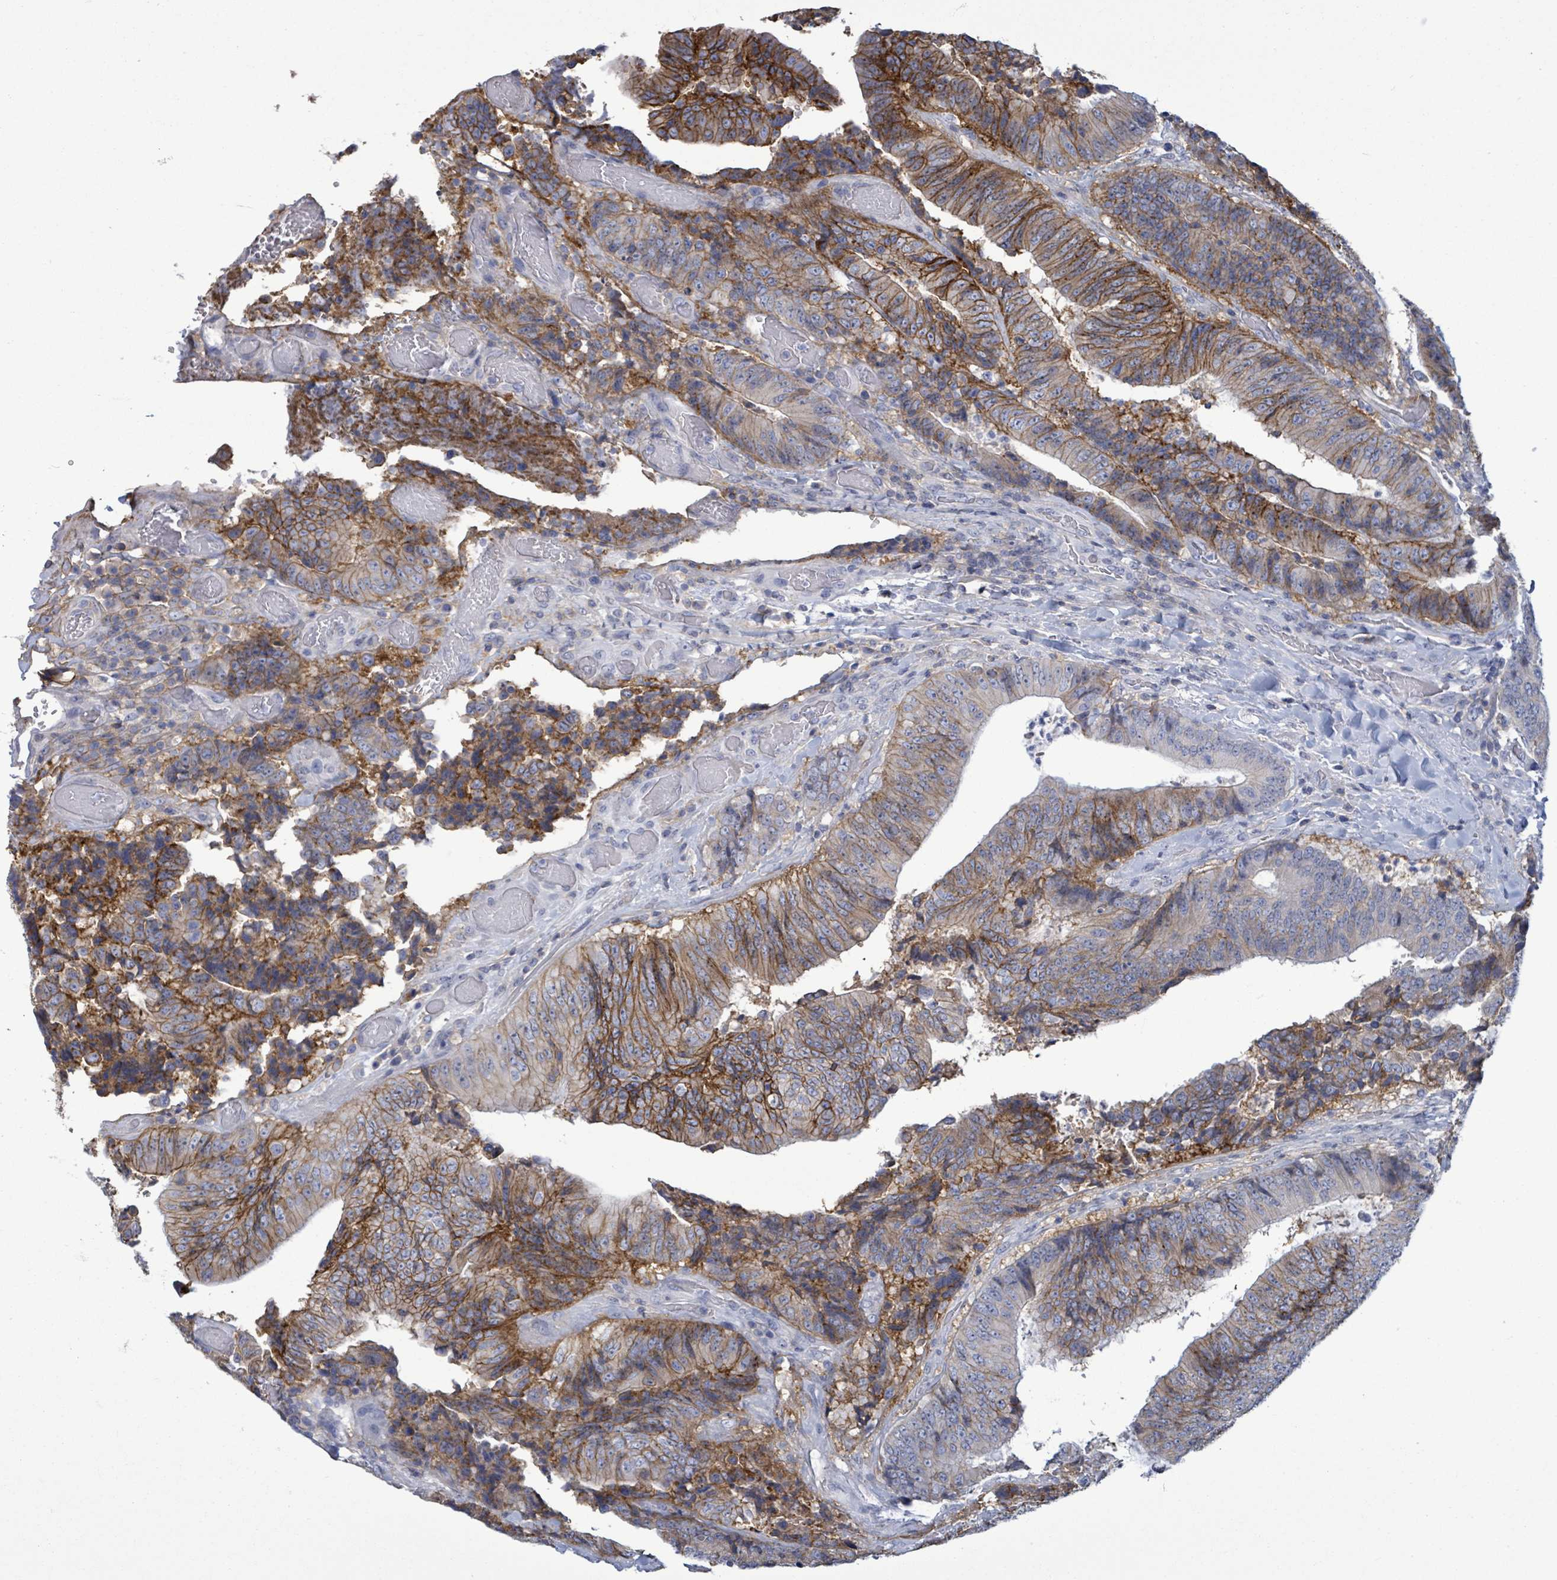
{"staining": {"intensity": "moderate", "quantity": "25%-75%", "location": "cytoplasmic/membranous"}, "tissue": "colorectal cancer", "cell_type": "Tumor cells", "image_type": "cancer", "snomed": [{"axis": "morphology", "description": "Adenocarcinoma, NOS"}, {"axis": "topography", "description": "Rectum"}], "caption": "DAB (3,3'-diaminobenzidine) immunohistochemical staining of colorectal cancer demonstrates moderate cytoplasmic/membranous protein positivity in about 25%-75% of tumor cells.", "gene": "BSG", "patient": {"sex": "male", "age": 72}}